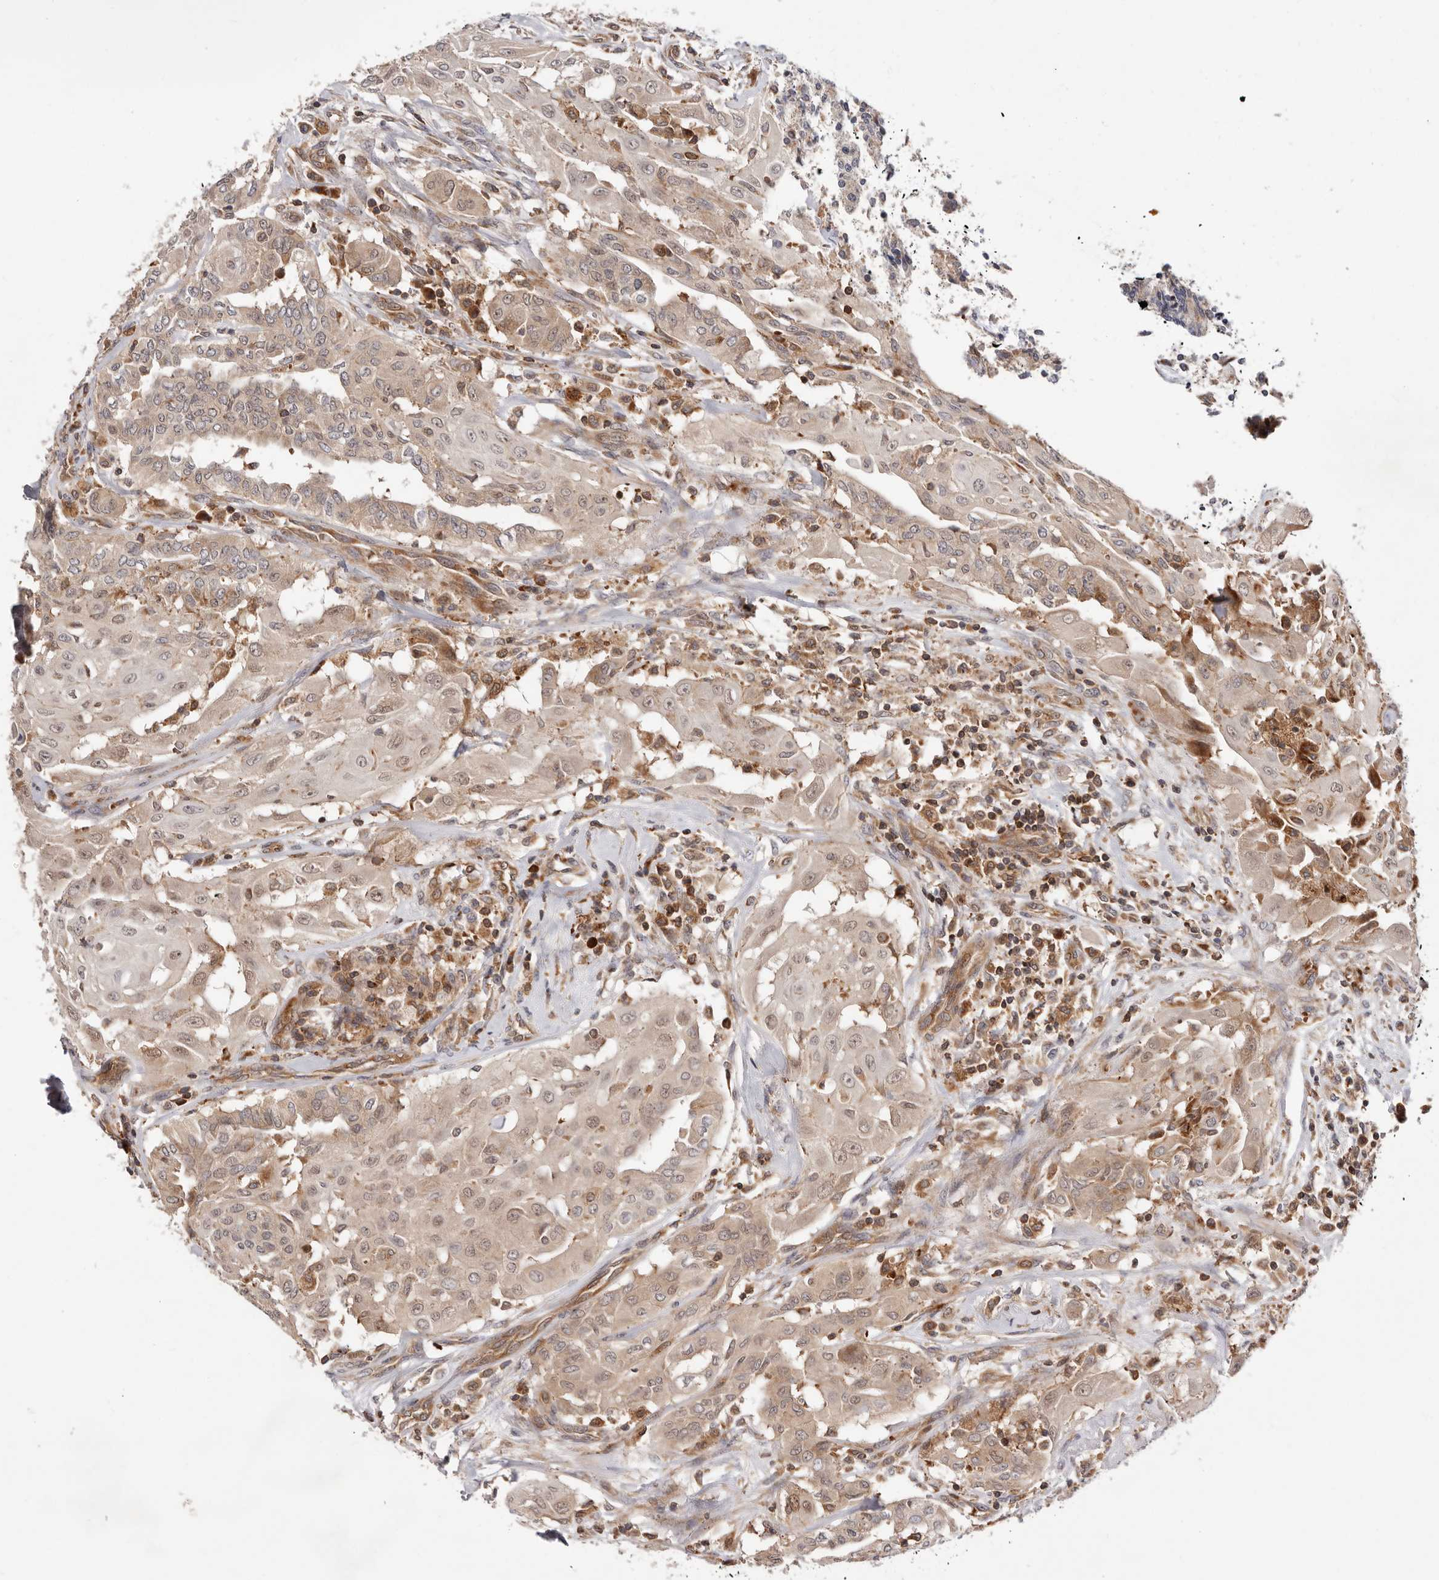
{"staining": {"intensity": "weak", "quantity": ">75%", "location": "cytoplasmic/membranous,nuclear"}, "tissue": "thyroid cancer", "cell_type": "Tumor cells", "image_type": "cancer", "snomed": [{"axis": "morphology", "description": "Papillary adenocarcinoma, NOS"}, {"axis": "topography", "description": "Thyroid gland"}], "caption": "Immunohistochemistry (IHC) photomicrograph of human thyroid cancer stained for a protein (brown), which demonstrates low levels of weak cytoplasmic/membranous and nuclear expression in about >75% of tumor cells.", "gene": "RNF213", "patient": {"sex": "female", "age": 59}}